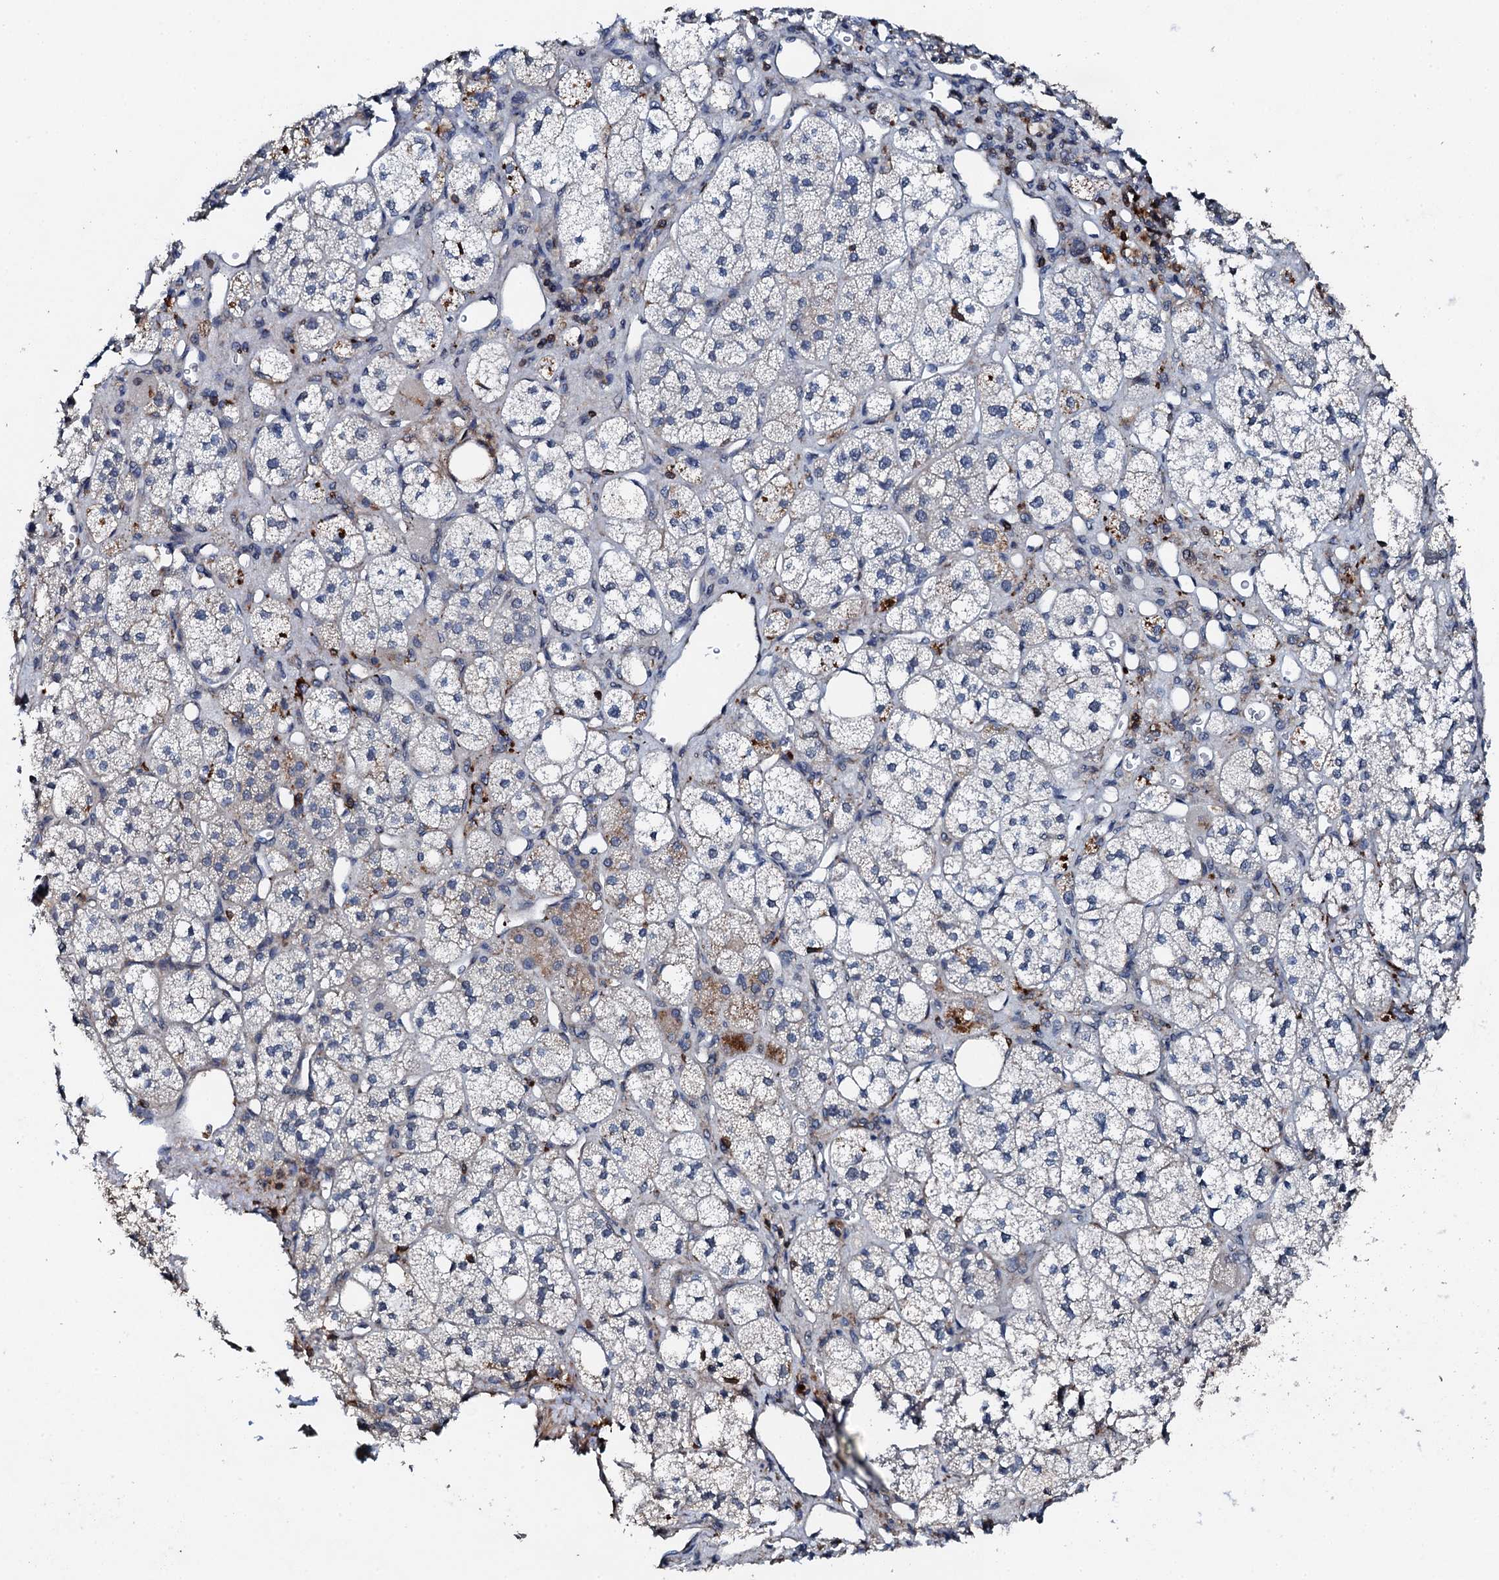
{"staining": {"intensity": "moderate", "quantity": "25%-75%", "location": "cytoplasmic/membranous"}, "tissue": "adrenal gland", "cell_type": "Glandular cells", "image_type": "normal", "snomed": [{"axis": "morphology", "description": "Normal tissue, NOS"}, {"axis": "topography", "description": "Adrenal gland"}], "caption": "Immunohistochemical staining of unremarkable adrenal gland demonstrates moderate cytoplasmic/membranous protein staining in about 25%-75% of glandular cells. The protein of interest is stained brown, and the nuclei are stained in blue (DAB IHC with brightfield microscopy, high magnification).", "gene": "EDC4", "patient": {"sex": "male", "age": 61}}